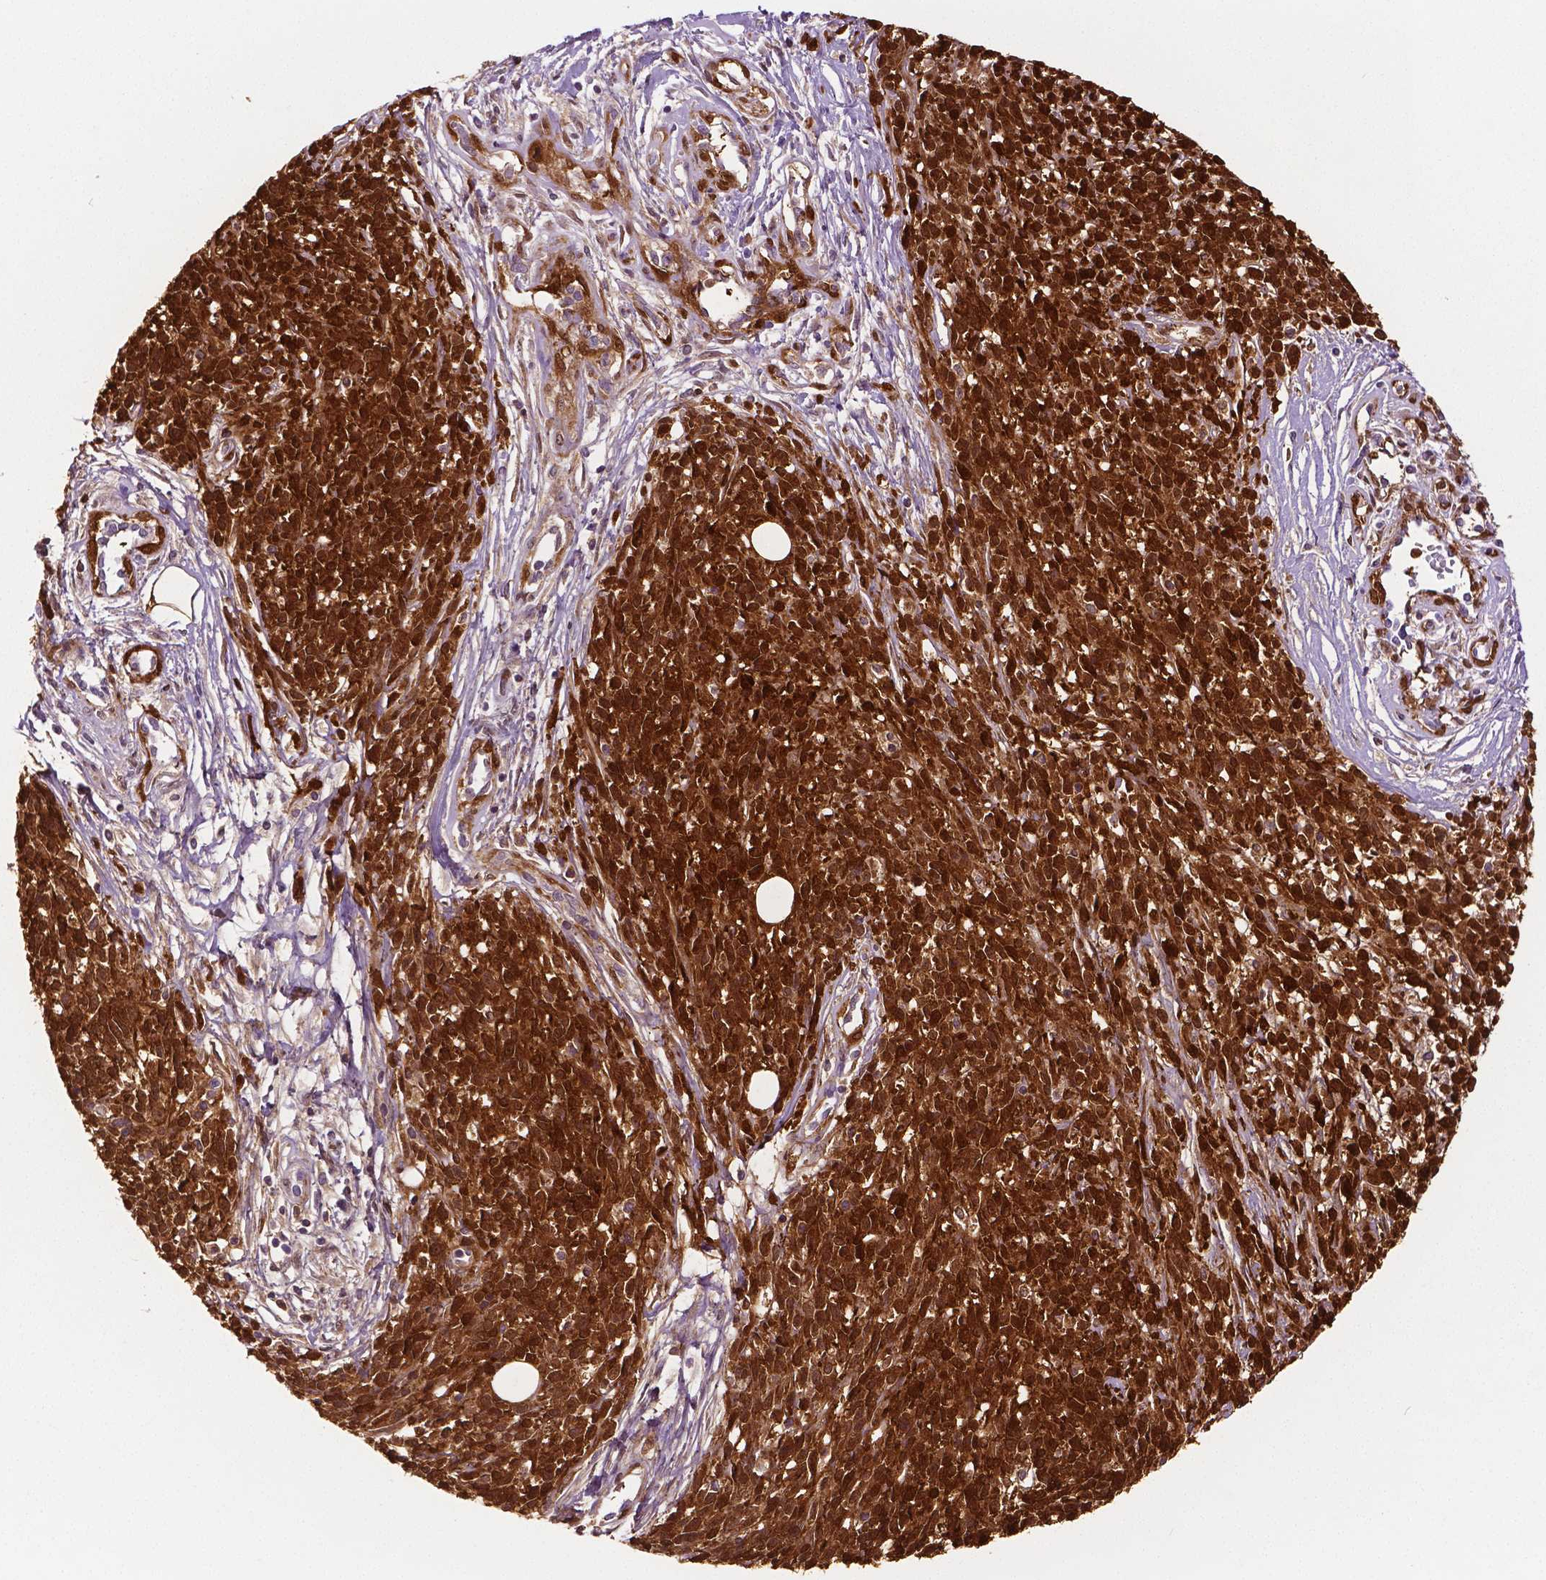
{"staining": {"intensity": "strong", "quantity": ">75%", "location": "cytoplasmic/membranous,nuclear"}, "tissue": "melanoma", "cell_type": "Tumor cells", "image_type": "cancer", "snomed": [{"axis": "morphology", "description": "Malignant melanoma, NOS"}, {"axis": "topography", "description": "Skin"}, {"axis": "topography", "description": "Skin of trunk"}], "caption": "IHC image of neoplastic tissue: human malignant melanoma stained using immunohistochemistry (IHC) reveals high levels of strong protein expression localized specifically in the cytoplasmic/membranous and nuclear of tumor cells, appearing as a cytoplasmic/membranous and nuclear brown color.", "gene": "PHGDH", "patient": {"sex": "male", "age": 74}}